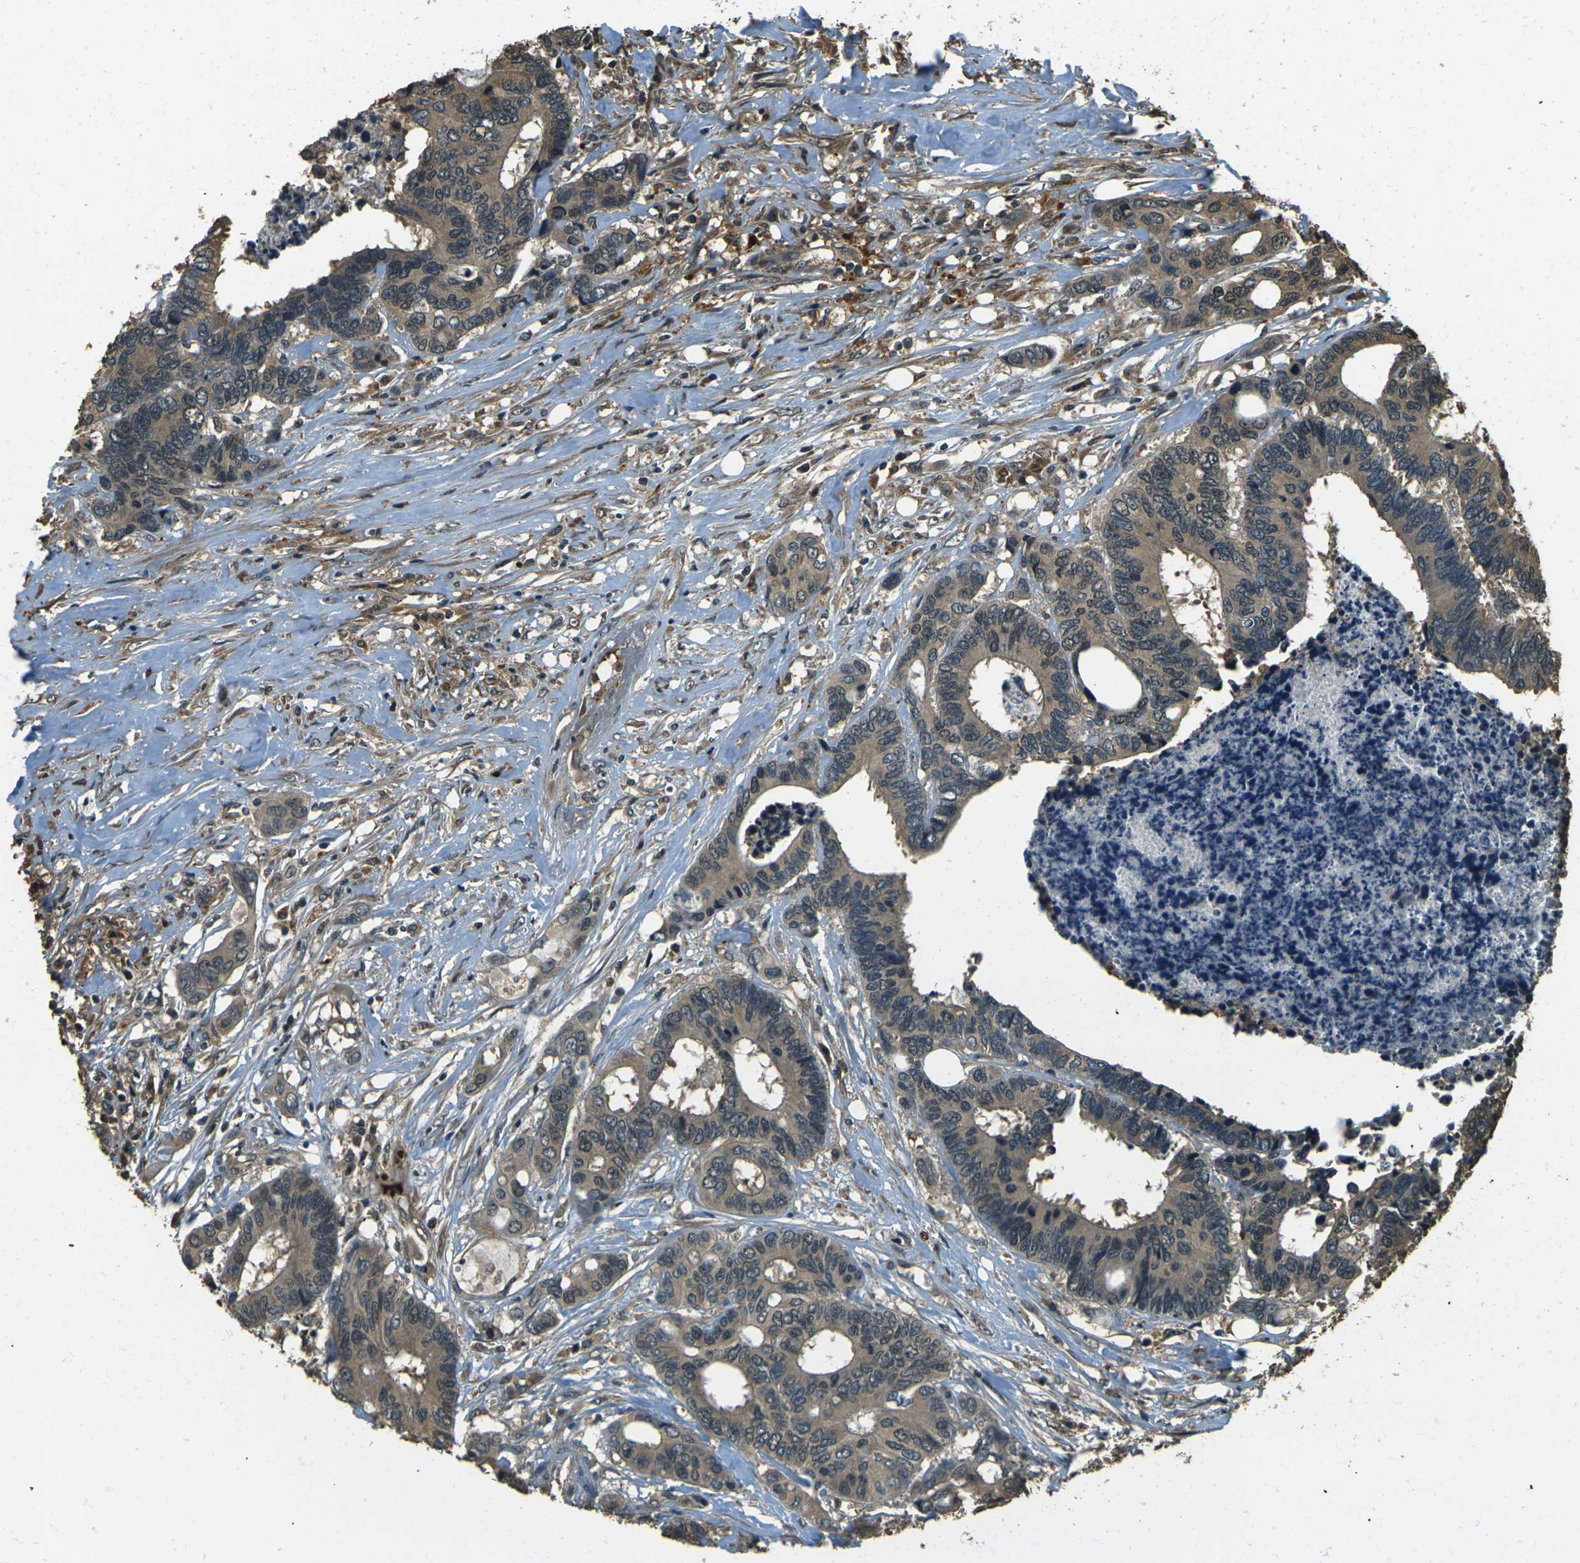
{"staining": {"intensity": "moderate", "quantity": ">75%", "location": "cytoplasmic/membranous"}, "tissue": "colorectal cancer", "cell_type": "Tumor cells", "image_type": "cancer", "snomed": [{"axis": "morphology", "description": "Adenocarcinoma, NOS"}, {"axis": "topography", "description": "Rectum"}], "caption": "Immunohistochemistry of colorectal adenocarcinoma reveals medium levels of moderate cytoplasmic/membranous expression in about >75% of tumor cells. (DAB (3,3'-diaminobenzidine) IHC, brown staining for protein, blue staining for nuclei).", "gene": "TOR1A", "patient": {"sex": "male", "age": 55}}